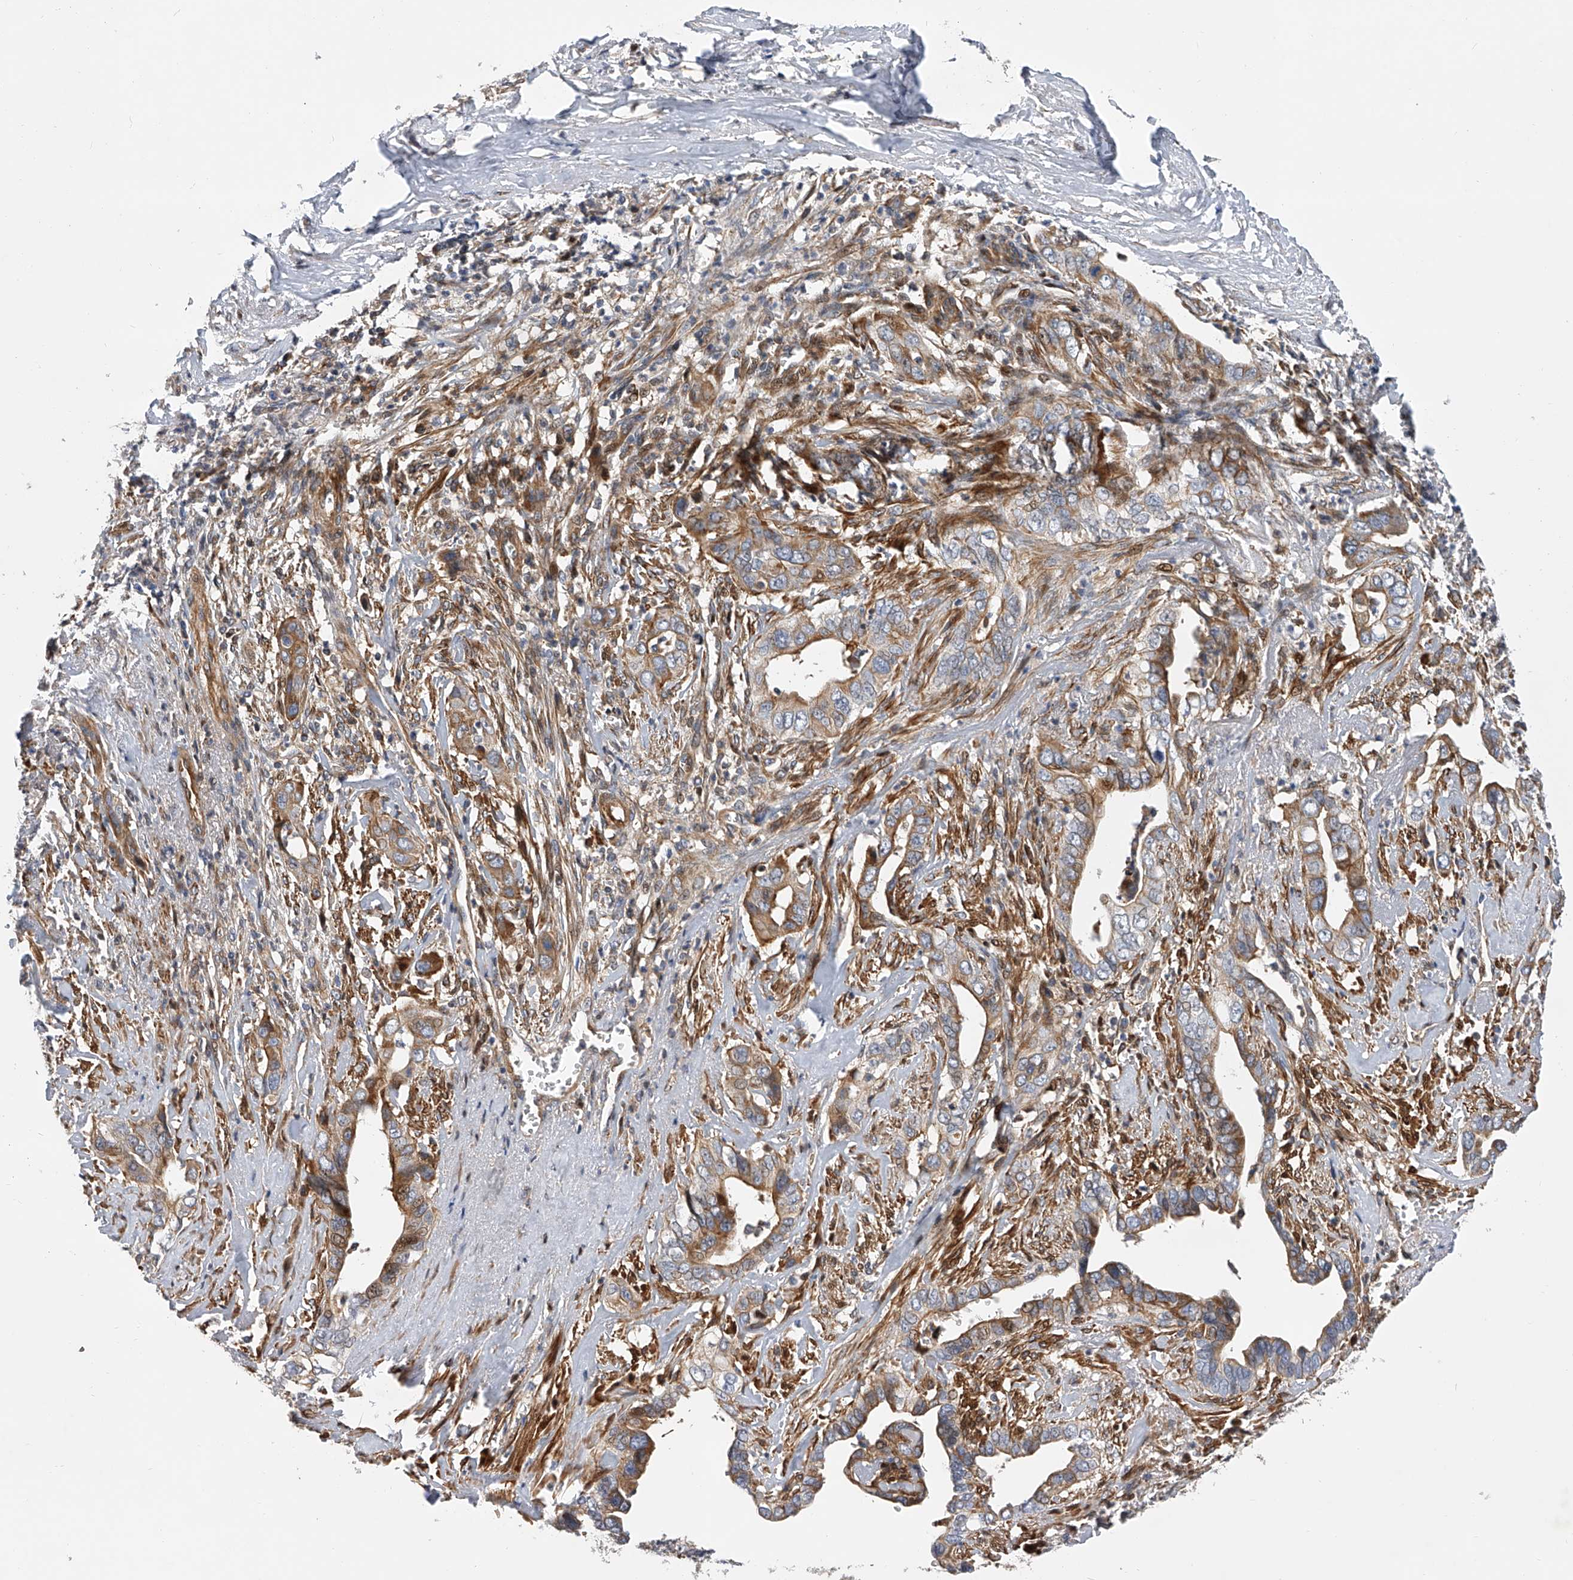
{"staining": {"intensity": "moderate", "quantity": ">75%", "location": "cytoplasmic/membranous"}, "tissue": "liver cancer", "cell_type": "Tumor cells", "image_type": "cancer", "snomed": [{"axis": "morphology", "description": "Cholangiocarcinoma"}, {"axis": "topography", "description": "Liver"}], "caption": "Human liver cholangiocarcinoma stained for a protein (brown) exhibits moderate cytoplasmic/membranous positive staining in approximately >75% of tumor cells.", "gene": "PDSS2", "patient": {"sex": "female", "age": 79}}